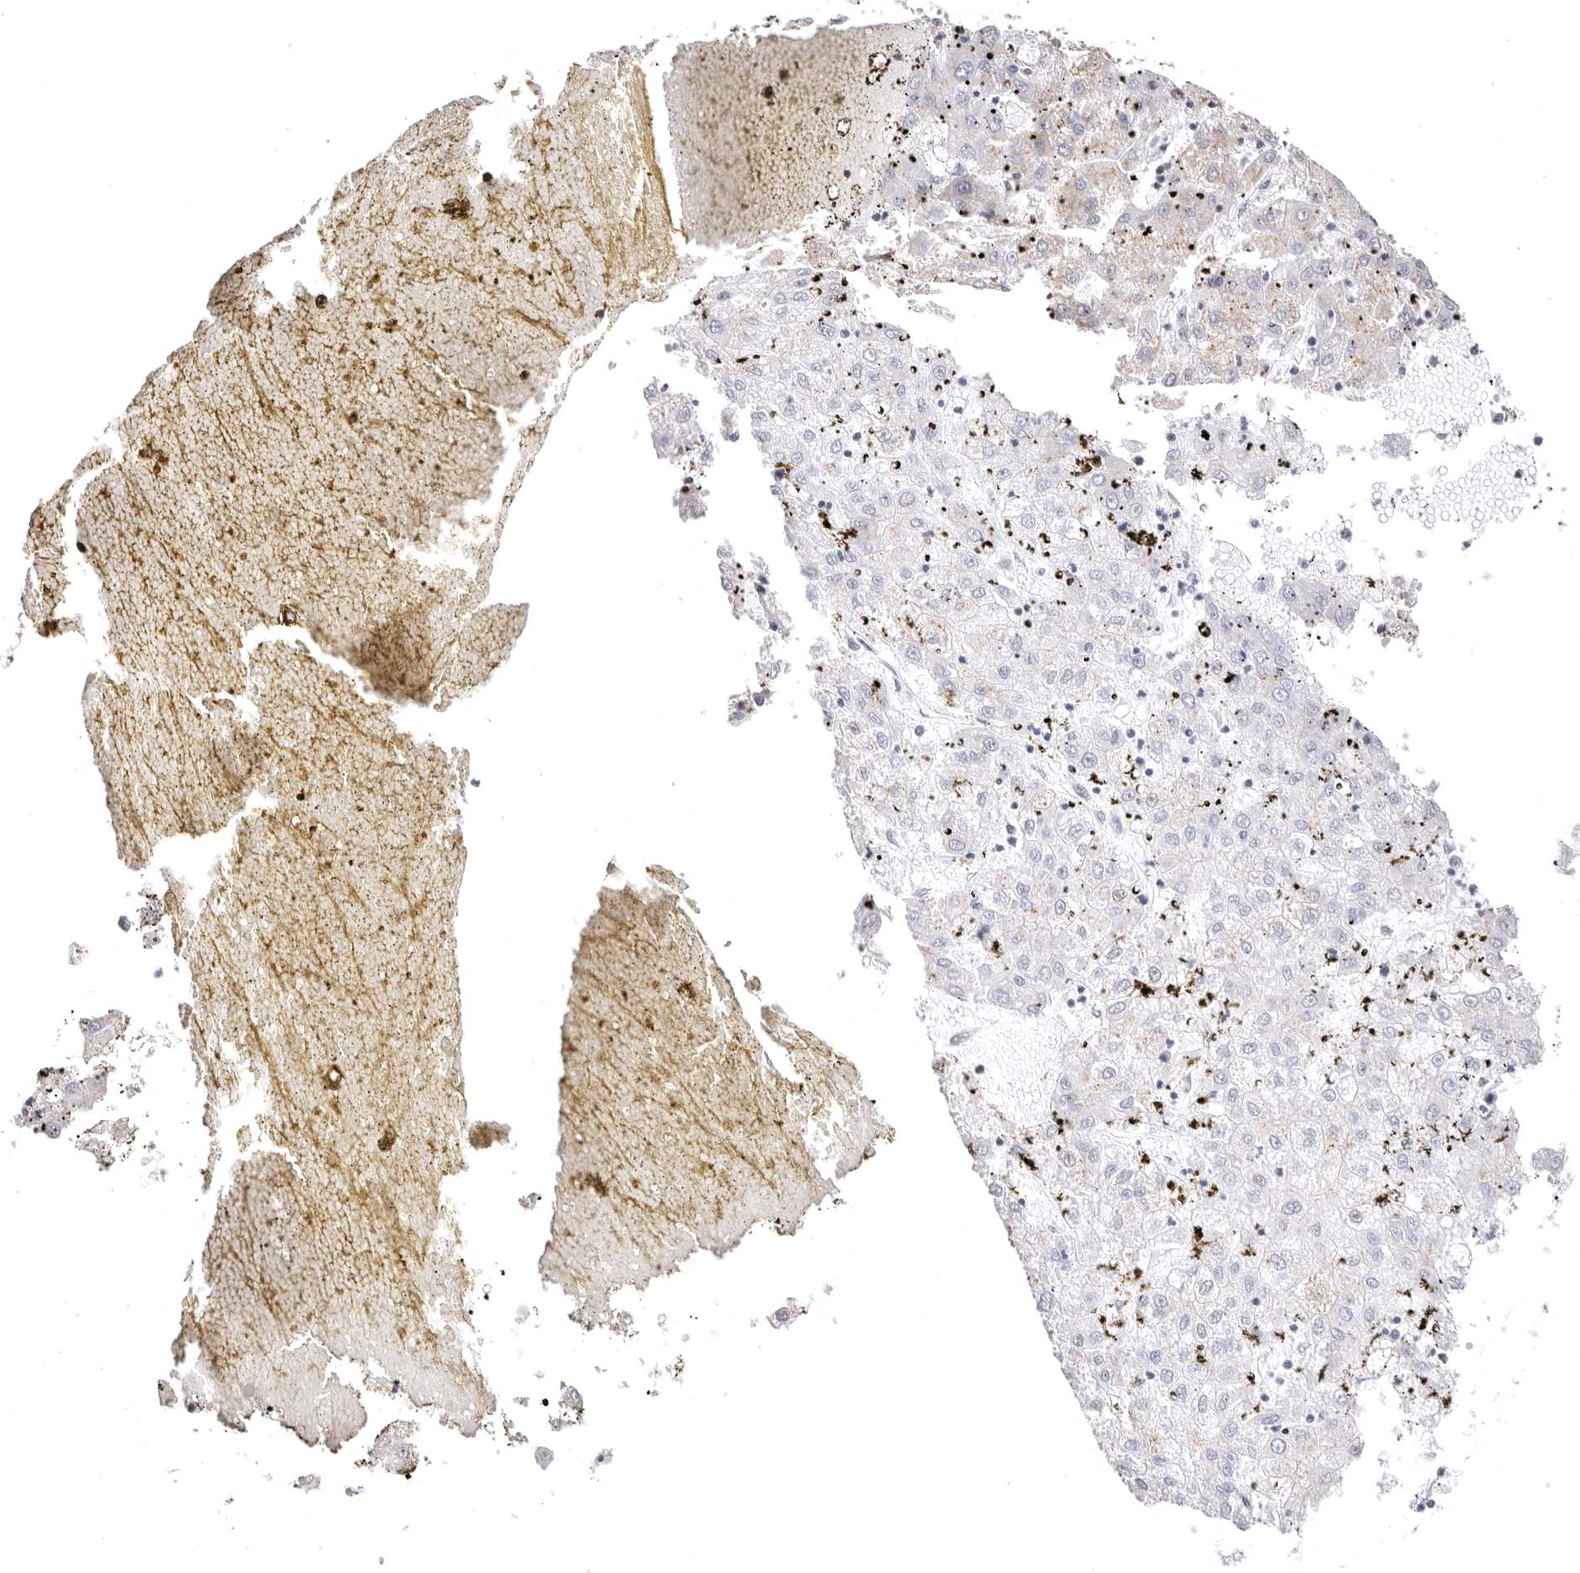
{"staining": {"intensity": "weak", "quantity": "<25%", "location": "cytoplasmic/membranous"}, "tissue": "liver cancer", "cell_type": "Tumor cells", "image_type": "cancer", "snomed": [{"axis": "morphology", "description": "Carcinoma, Hepatocellular, NOS"}, {"axis": "topography", "description": "Liver"}], "caption": "This is a histopathology image of IHC staining of liver cancer (hepatocellular carcinoma), which shows no staining in tumor cells. Brightfield microscopy of immunohistochemistry (IHC) stained with DAB (3,3'-diaminobenzidine) (brown) and hematoxylin (blue), captured at high magnification.", "gene": "KCMF1", "patient": {"sex": "male", "age": 72}}